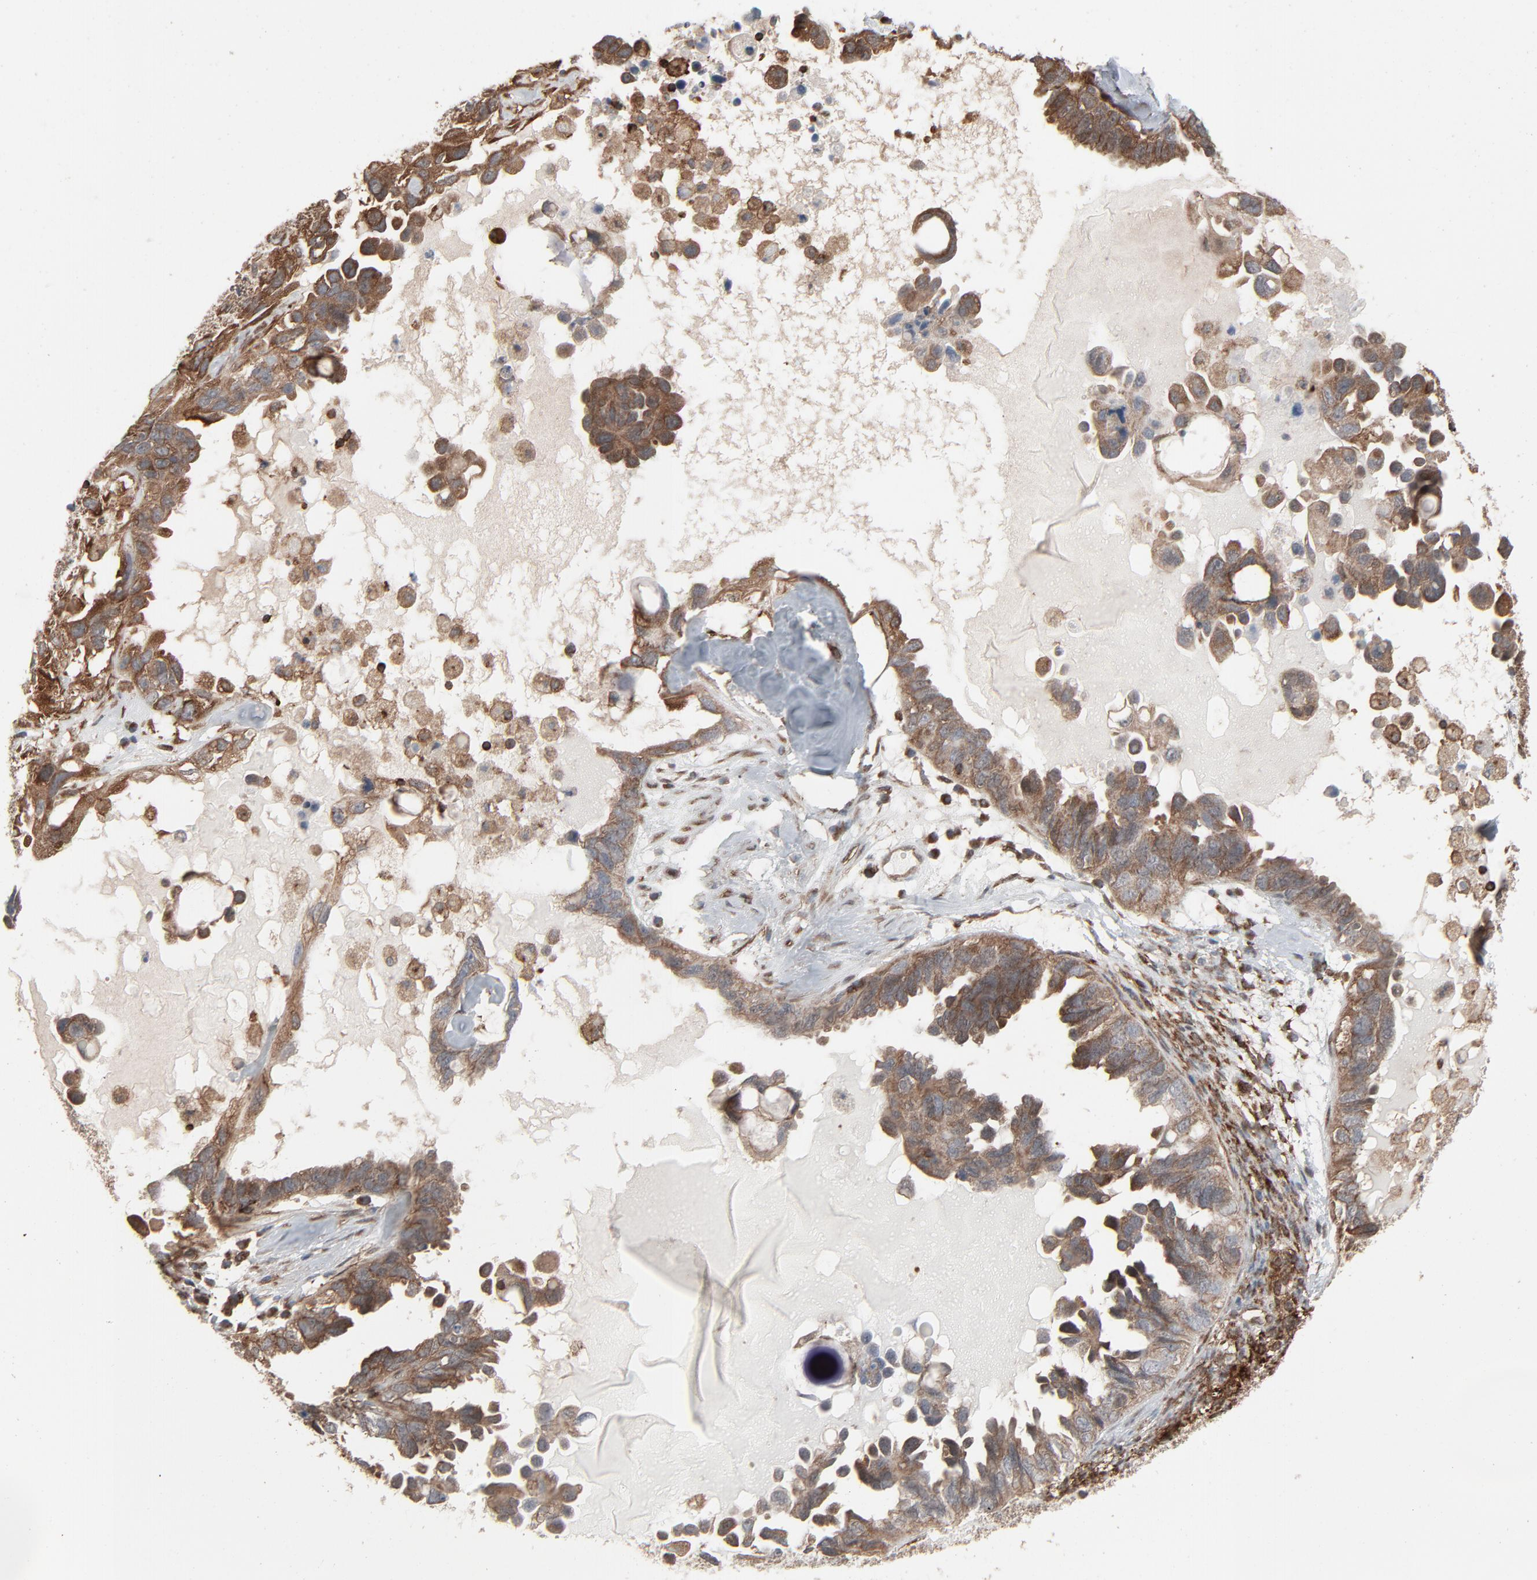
{"staining": {"intensity": "weak", "quantity": "25%-75%", "location": "cytoplasmic/membranous"}, "tissue": "ovarian cancer", "cell_type": "Tumor cells", "image_type": "cancer", "snomed": [{"axis": "morphology", "description": "Cystadenocarcinoma, serous, NOS"}, {"axis": "topography", "description": "Ovary"}], "caption": "Ovarian cancer stained with immunohistochemistry (IHC) demonstrates weak cytoplasmic/membranous positivity in about 25%-75% of tumor cells.", "gene": "OPTN", "patient": {"sex": "female", "age": 82}}